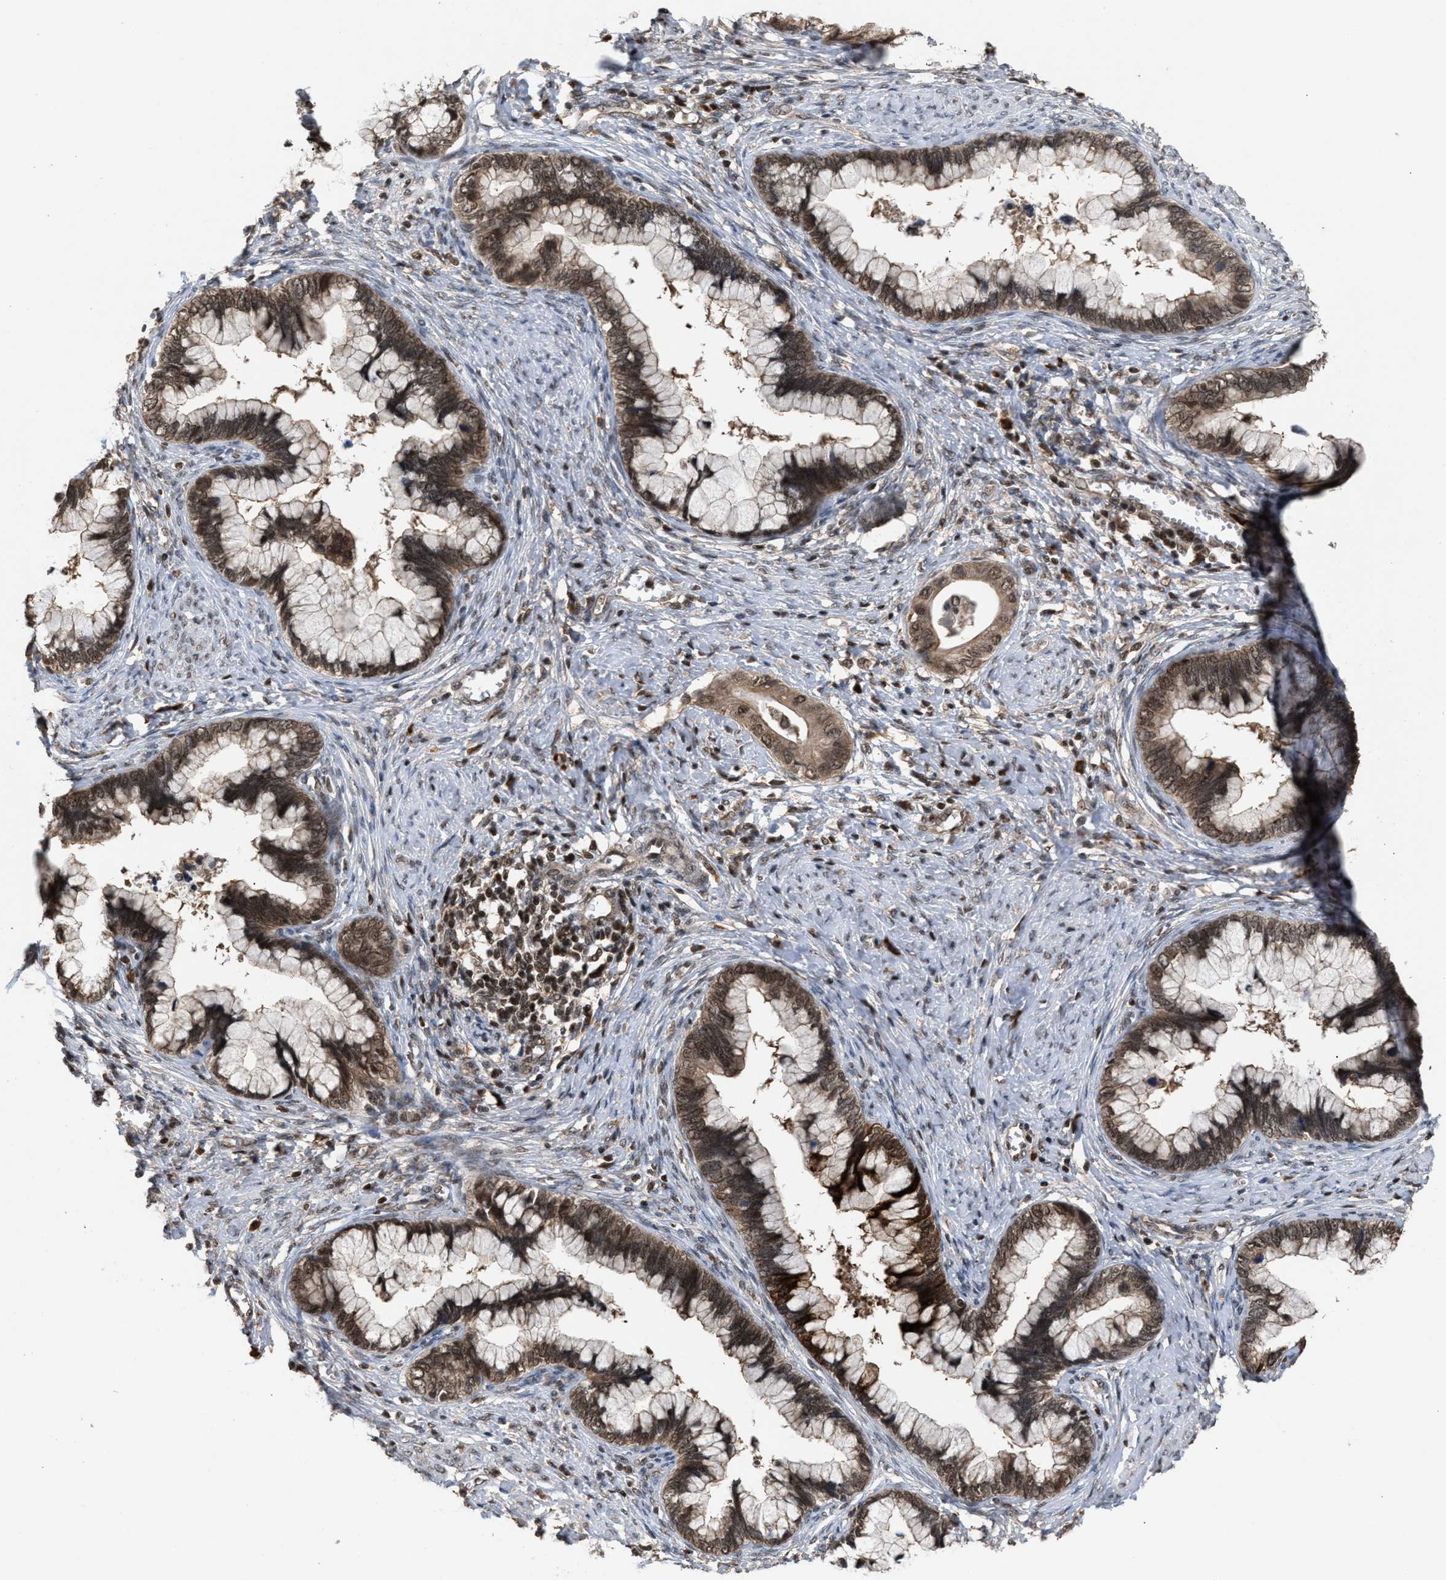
{"staining": {"intensity": "moderate", "quantity": ">75%", "location": "cytoplasmic/membranous,nuclear"}, "tissue": "cervical cancer", "cell_type": "Tumor cells", "image_type": "cancer", "snomed": [{"axis": "morphology", "description": "Adenocarcinoma, NOS"}, {"axis": "topography", "description": "Cervix"}], "caption": "A brown stain highlights moderate cytoplasmic/membranous and nuclear staining of a protein in cervical adenocarcinoma tumor cells.", "gene": "C9orf78", "patient": {"sex": "female", "age": 44}}